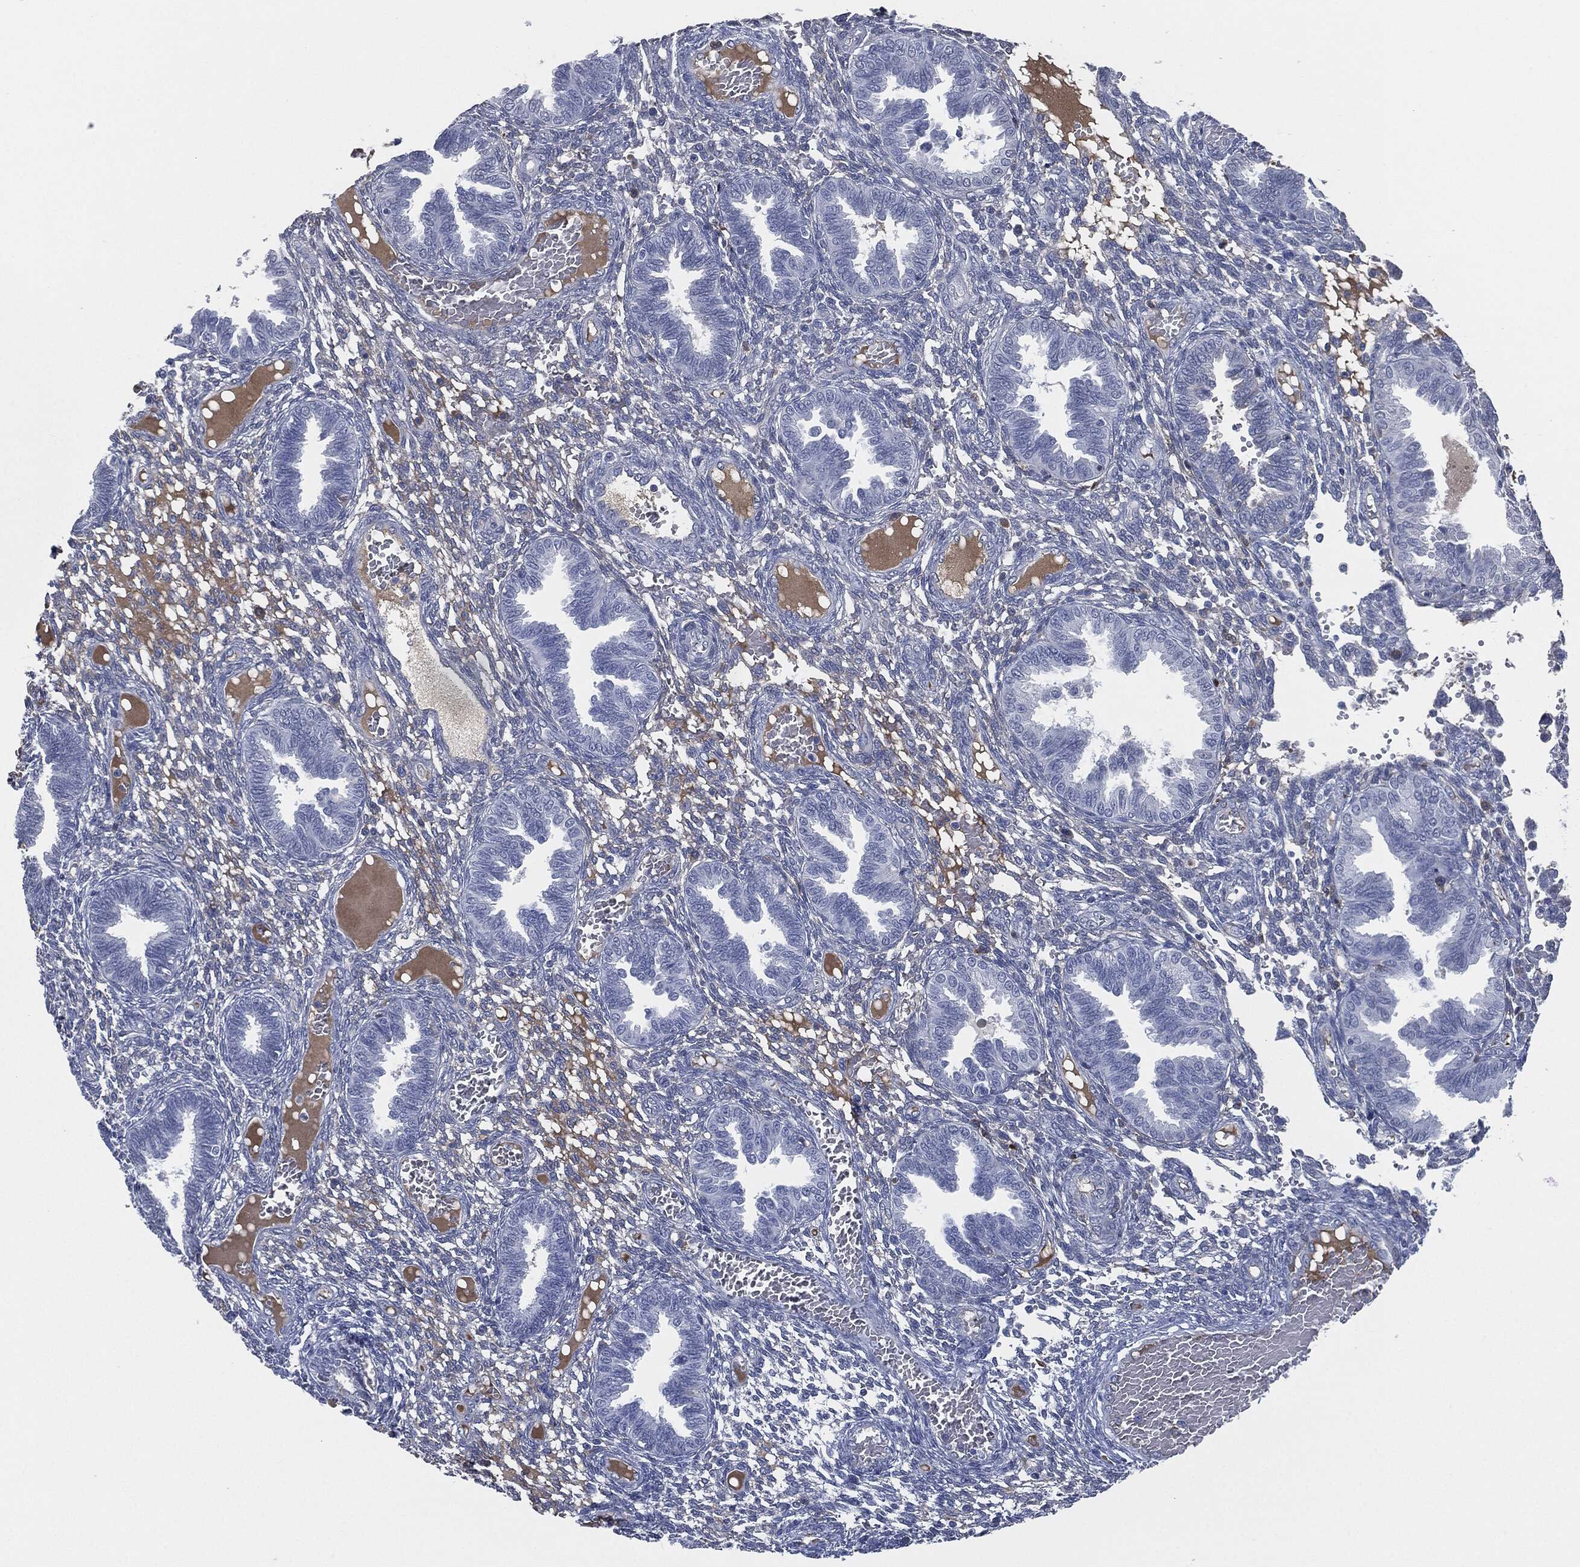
{"staining": {"intensity": "negative", "quantity": "none", "location": "none"}, "tissue": "endometrium", "cell_type": "Cells in endometrial stroma", "image_type": "normal", "snomed": [{"axis": "morphology", "description": "Normal tissue, NOS"}, {"axis": "topography", "description": "Endometrium"}], "caption": "DAB (3,3'-diaminobenzidine) immunohistochemical staining of benign endometrium shows no significant expression in cells in endometrial stroma.", "gene": "SIGLEC7", "patient": {"sex": "female", "age": 42}}